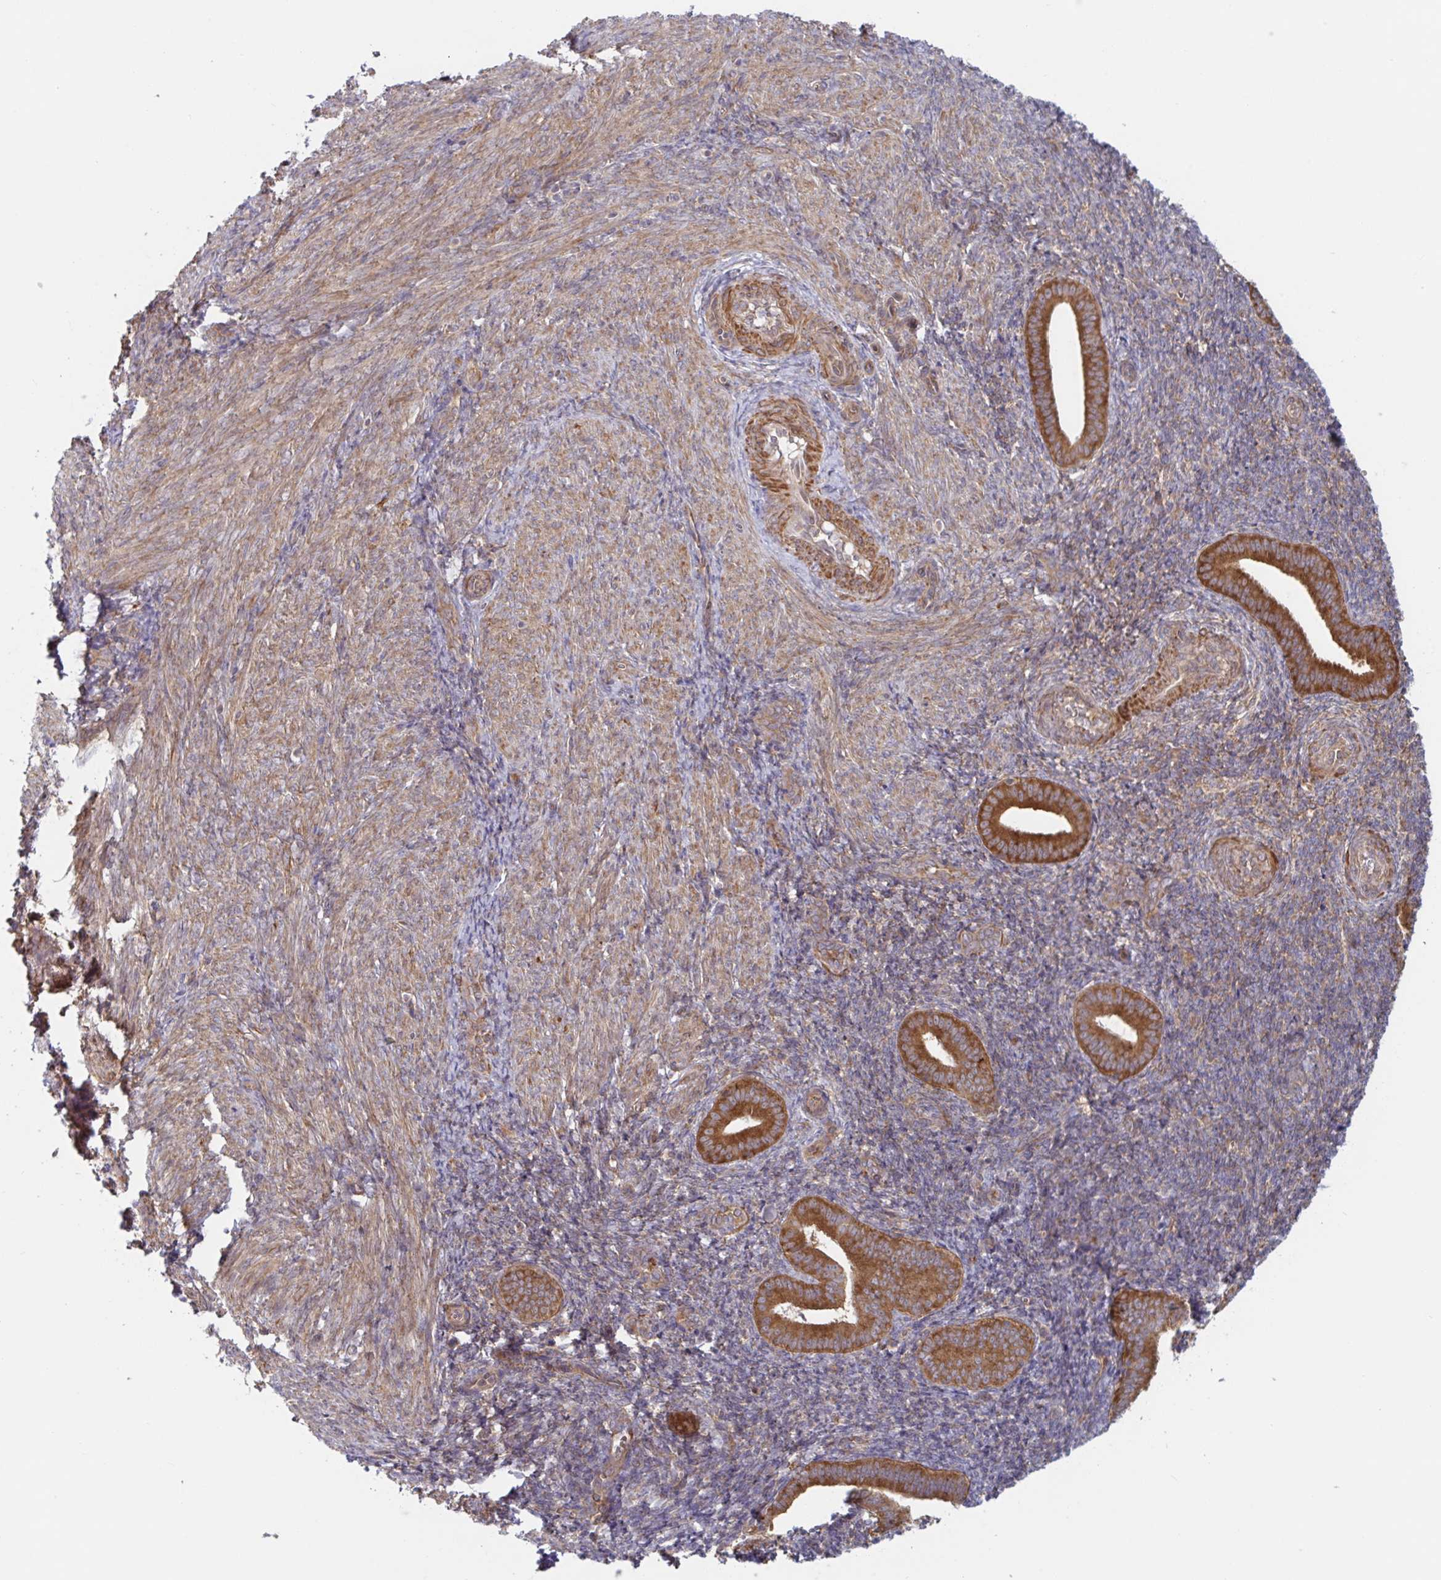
{"staining": {"intensity": "weak", "quantity": "25%-75%", "location": "cytoplasmic/membranous"}, "tissue": "endometrium", "cell_type": "Cells in endometrial stroma", "image_type": "normal", "snomed": [{"axis": "morphology", "description": "Normal tissue, NOS"}, {"axis": "topography", "description": "Endometrium"}], "caption": "Cells in endometrial stroma exhibit weak cytoplasmic/membranous staining in about 25%-75% of cells in benign endometrium.", "gene": "LARP1", "patient": {"sex": "female", "age": 25}}